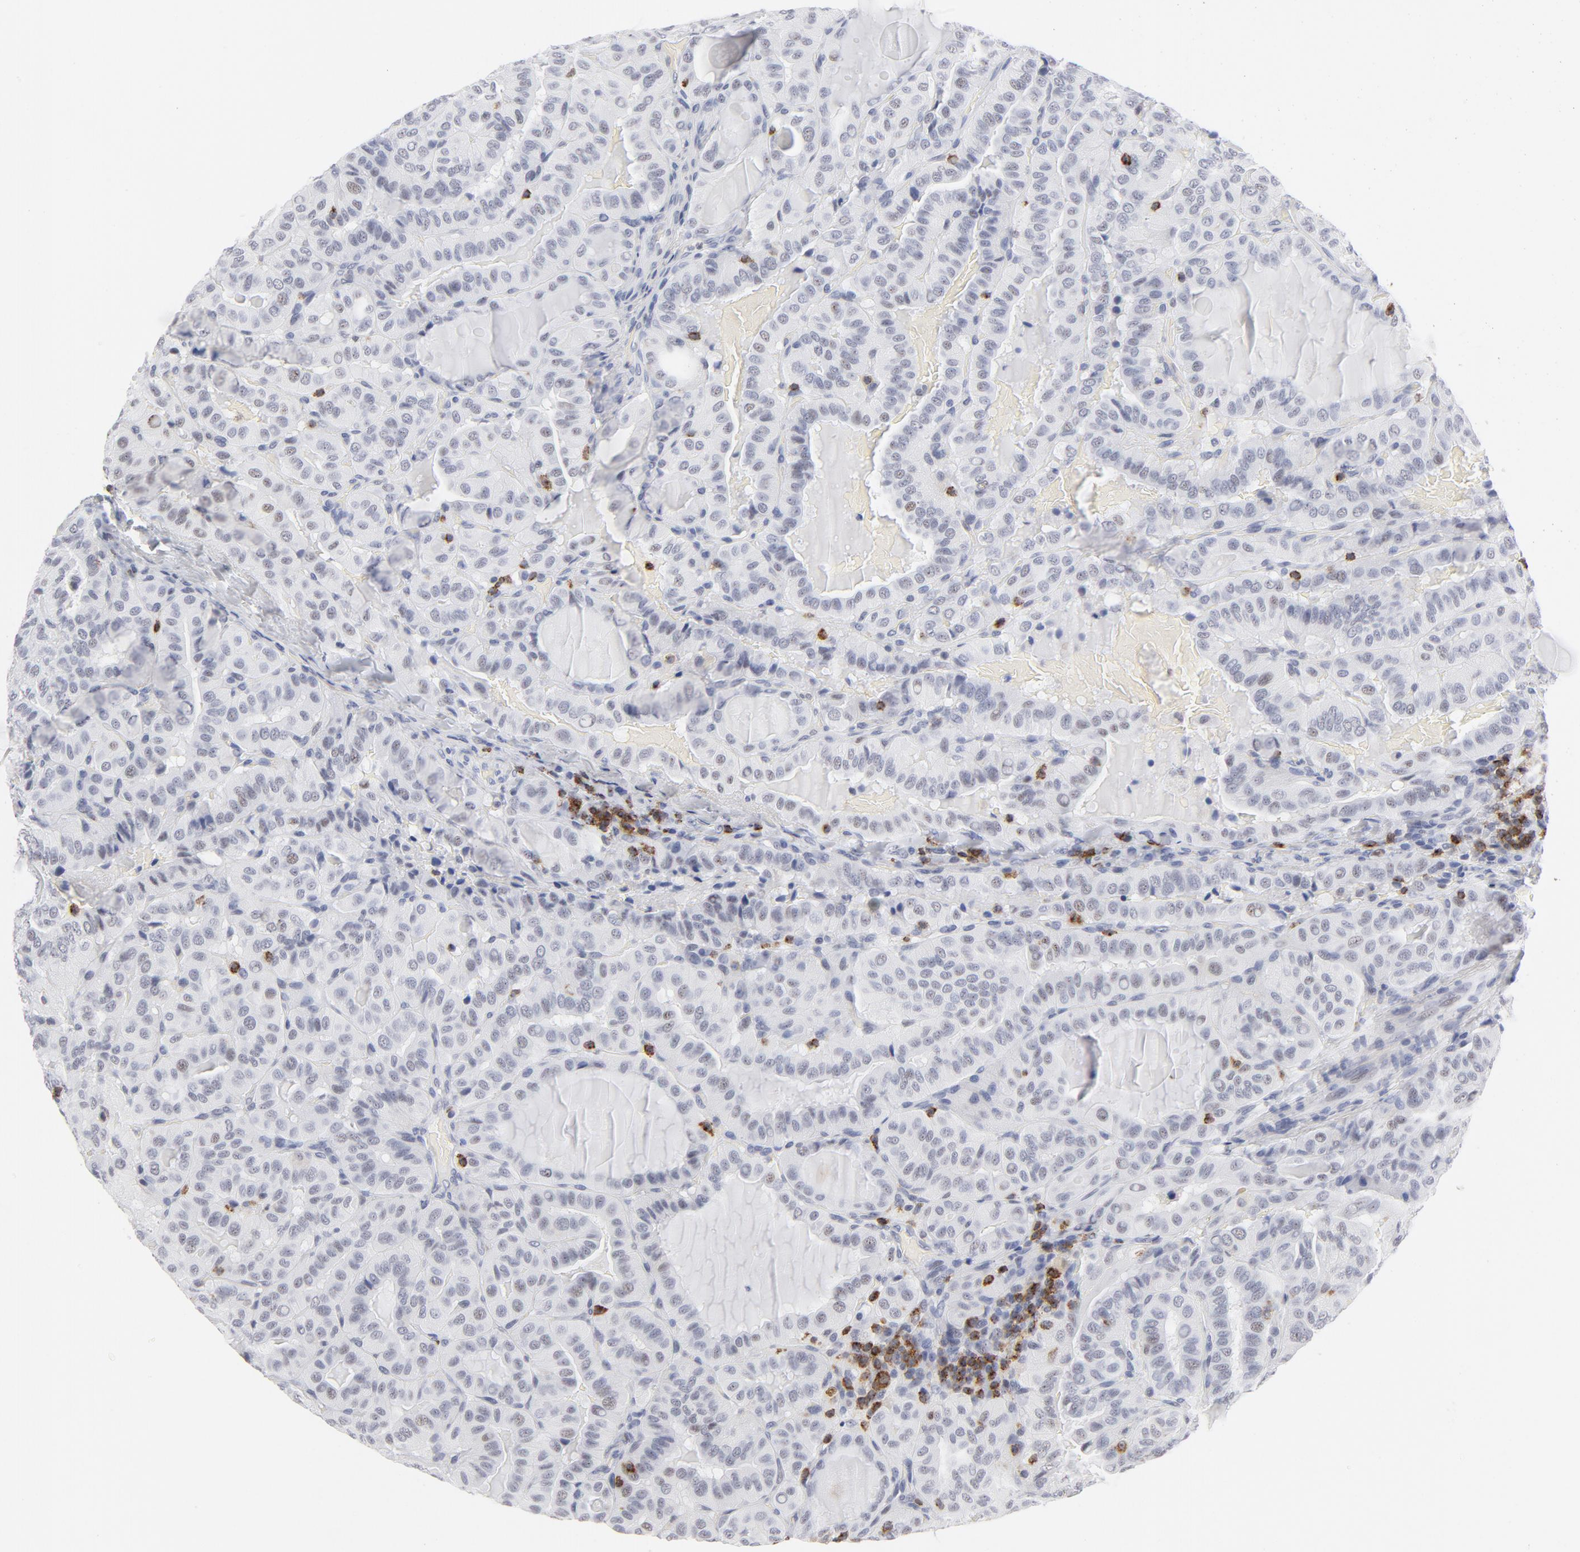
{"staining": {"intensity": "weak", "quantity": "<25%", "location": "nuclear"}, "tissue": "thyroid cancer", "cell_type": "Tumor cells", "image_type": "cancer", "snomed": [{"axis": "morphology", "description": "Papillary adenocarcinoma, NOS"}, {"axis": "topography", "description": "Thyroid gland"}], "caption": "Tumor cells are negative for protein expression in human thyroid cancer.", "gene": "CD2", "patient": {"sex": "male", "age": 77}}